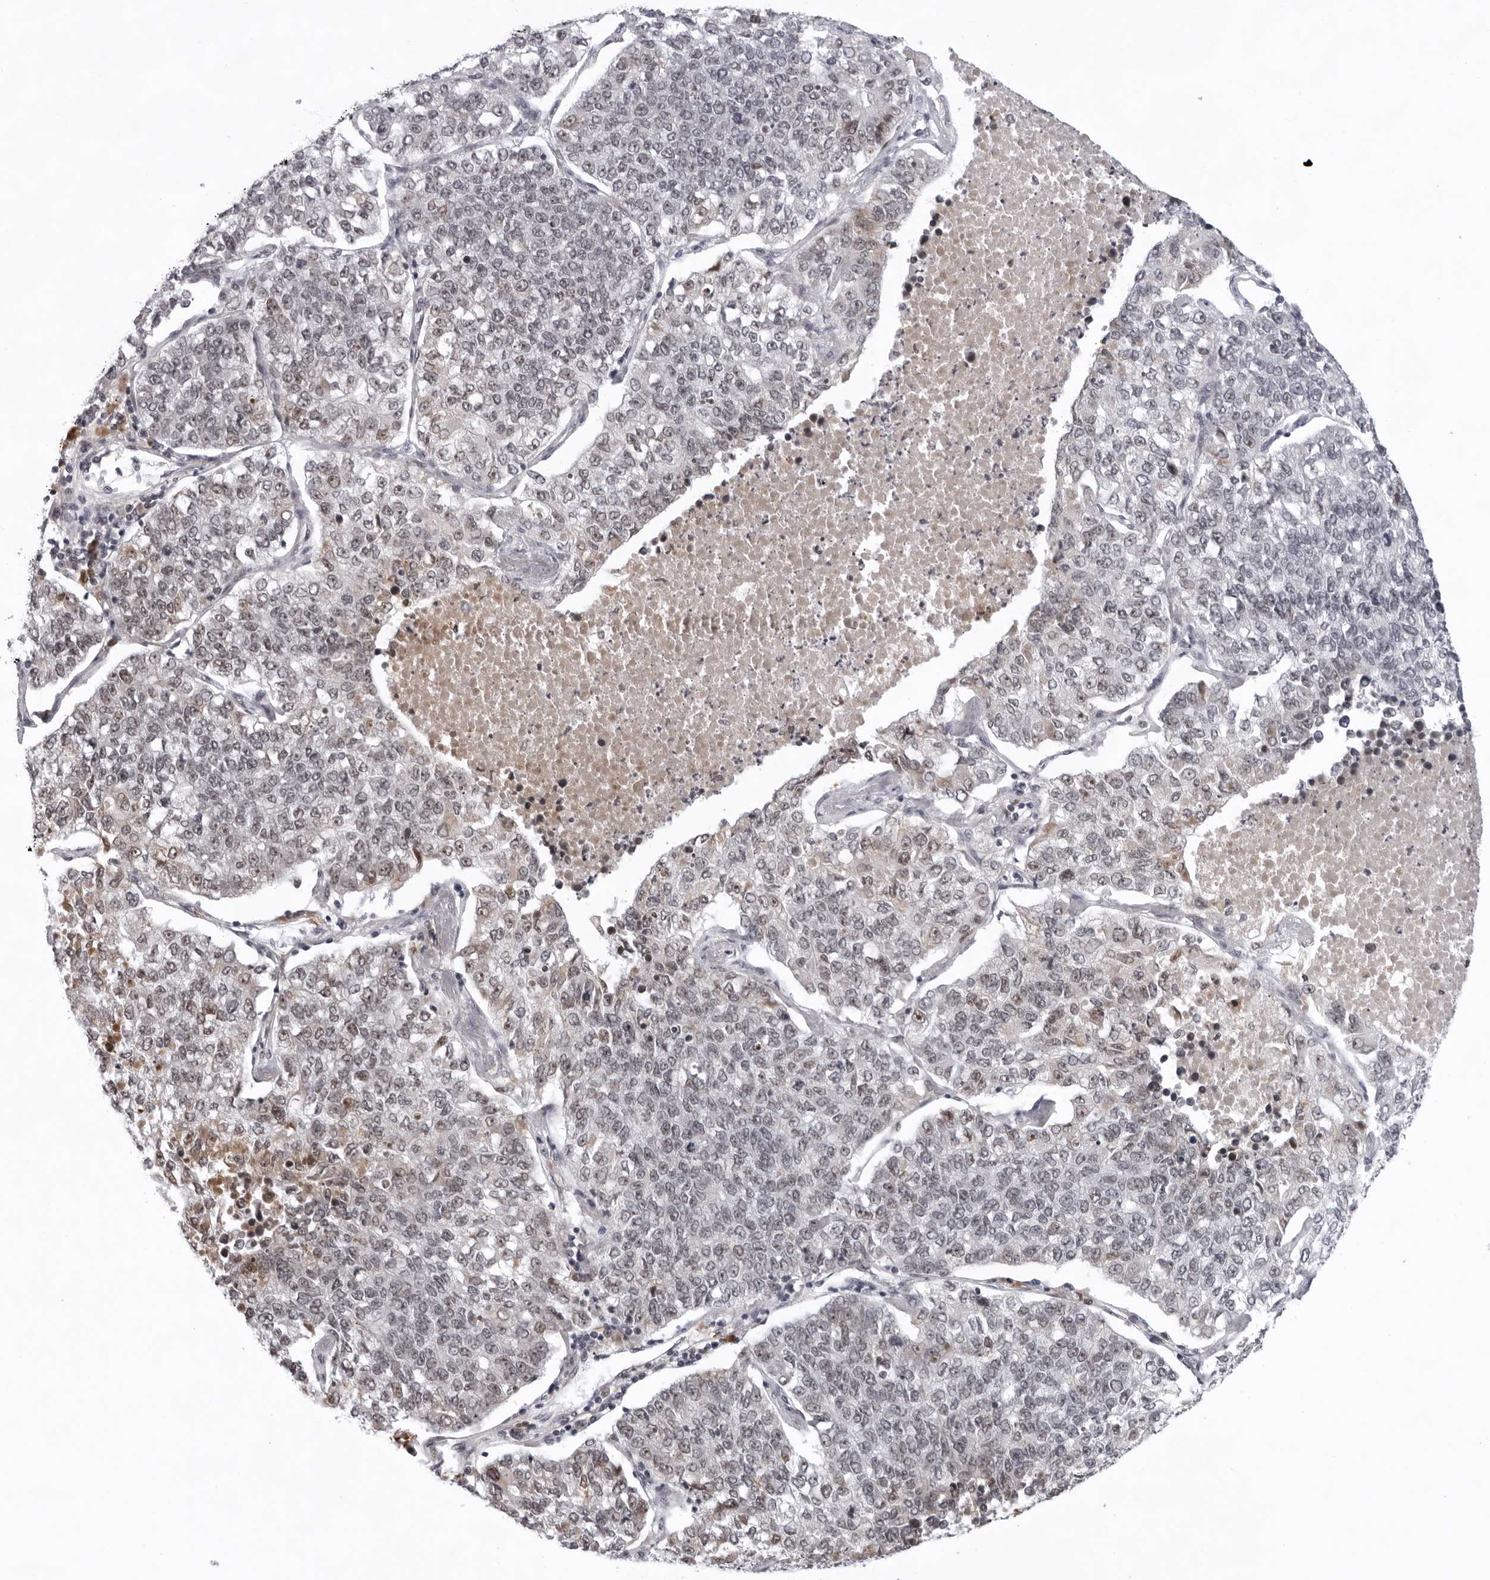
{"staining": {"intensity": "moderate", "quantity": "25%-75%", "location": "nuclear"}, "tissue": "lung cancer", "cell_type": "Tumor cells", "image_type": "cancer", "snomed": [{"axis": "morphology", "description": "Adenocarcinoma, NOS"}, {"axis": "topography", "description": "Lung"}], "caption": "A micrograph of human lung cancer stained for a protein exhibits moderate nuclear brown staining in tumor cells.", "gene": "EXOSC10", "patient": {"sex": "male", "age": 49}}